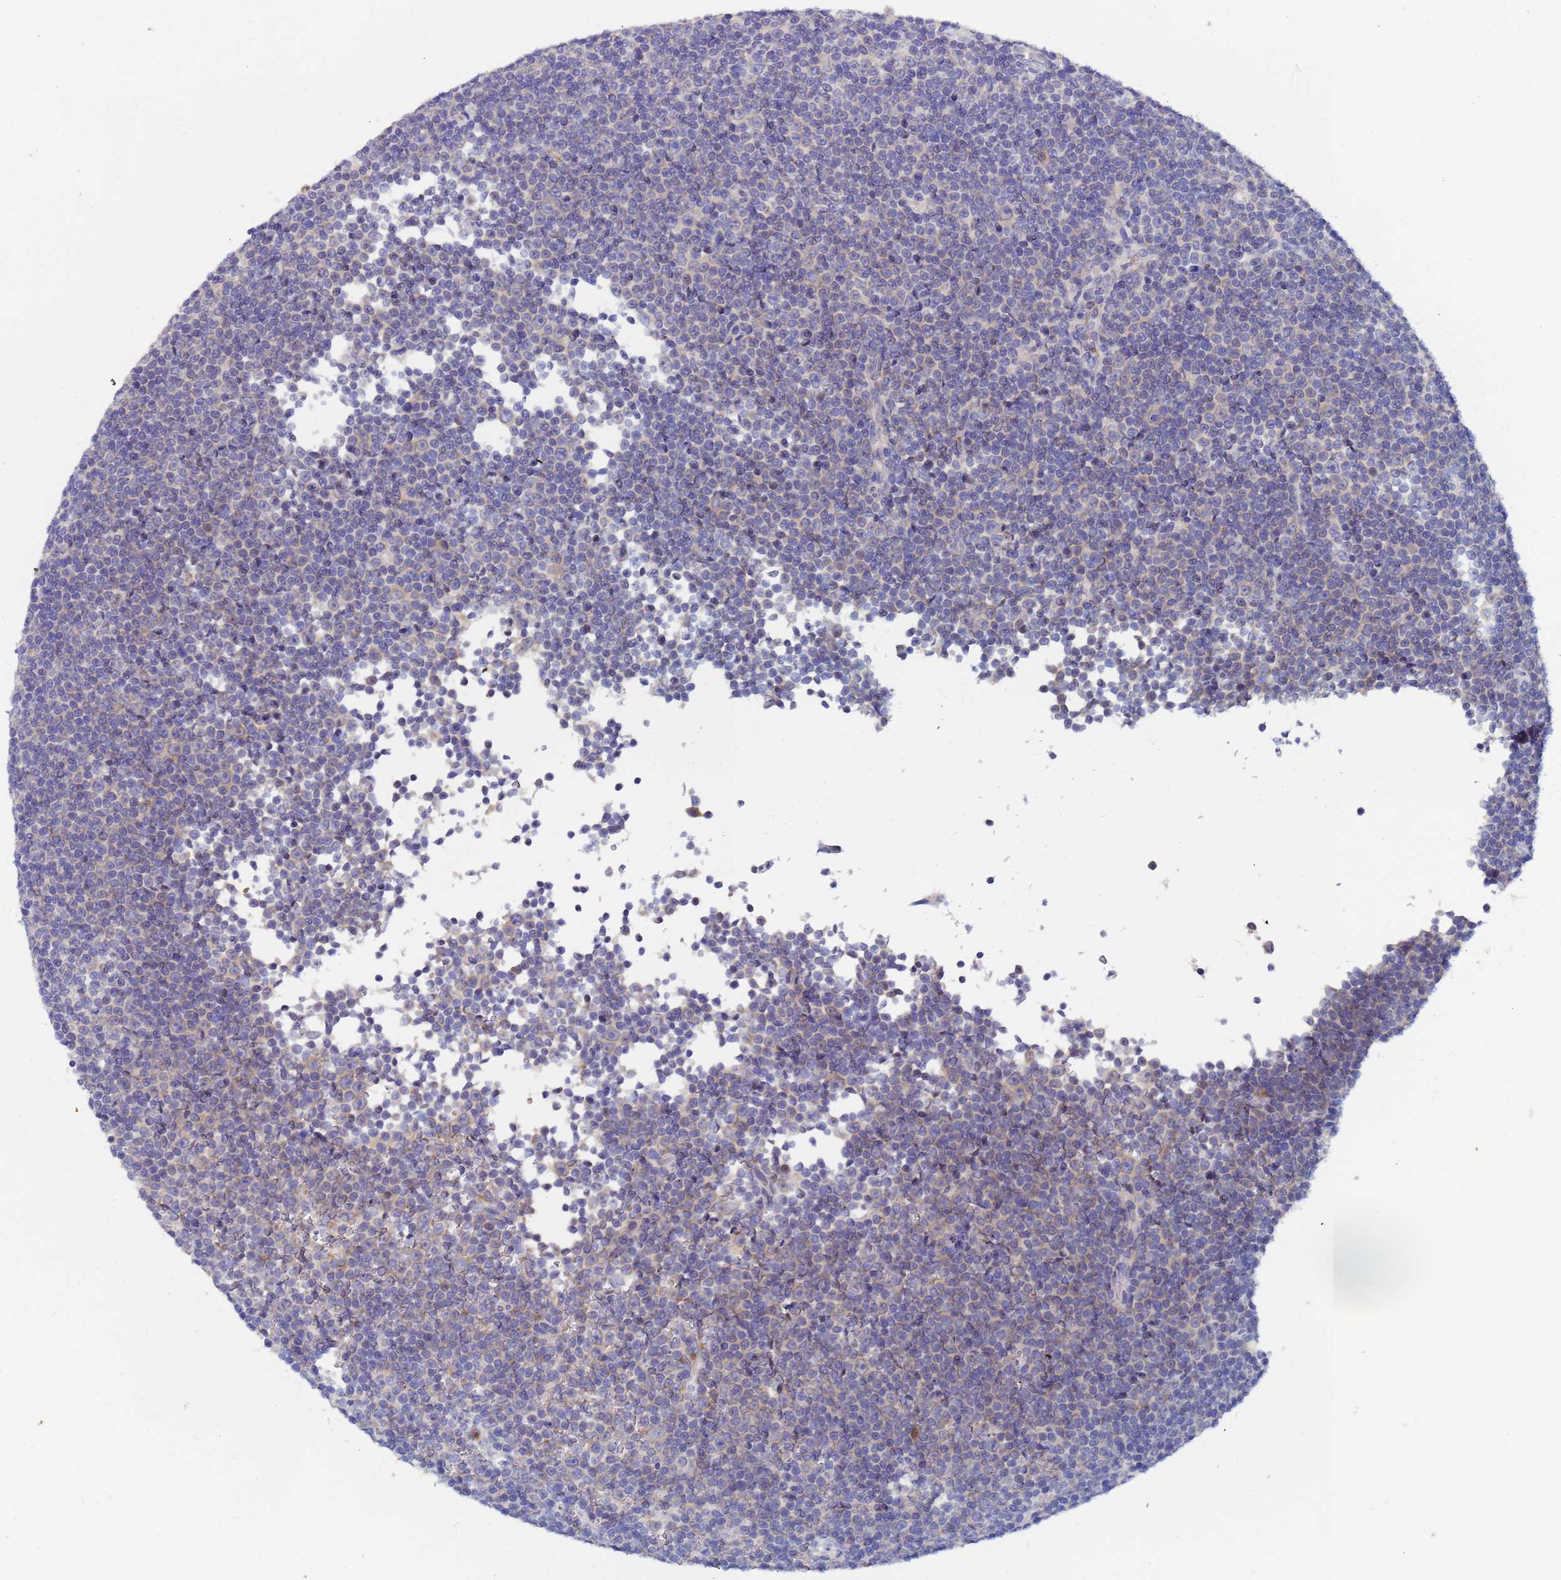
{"staining": {"intensity": "weak", "quantity": "<25%", "location": "cytoplasmic/membranous"}, "tissue": "lymphoma", "cell_type": "Tumor cells", "image_type": "cancer", "snomed": [{"axis": "morphology", "description": "Malignant lymphoma, non-Hodgkin's type, Low grade"}, {"axis": "topography", "description": "Lymph node"}], "caption": "Micrograph shows no significant protein positivity in tumor cells of lymphoma.", "gene": "TTLL11", "patient": {"sex": "female", "age": 67}}